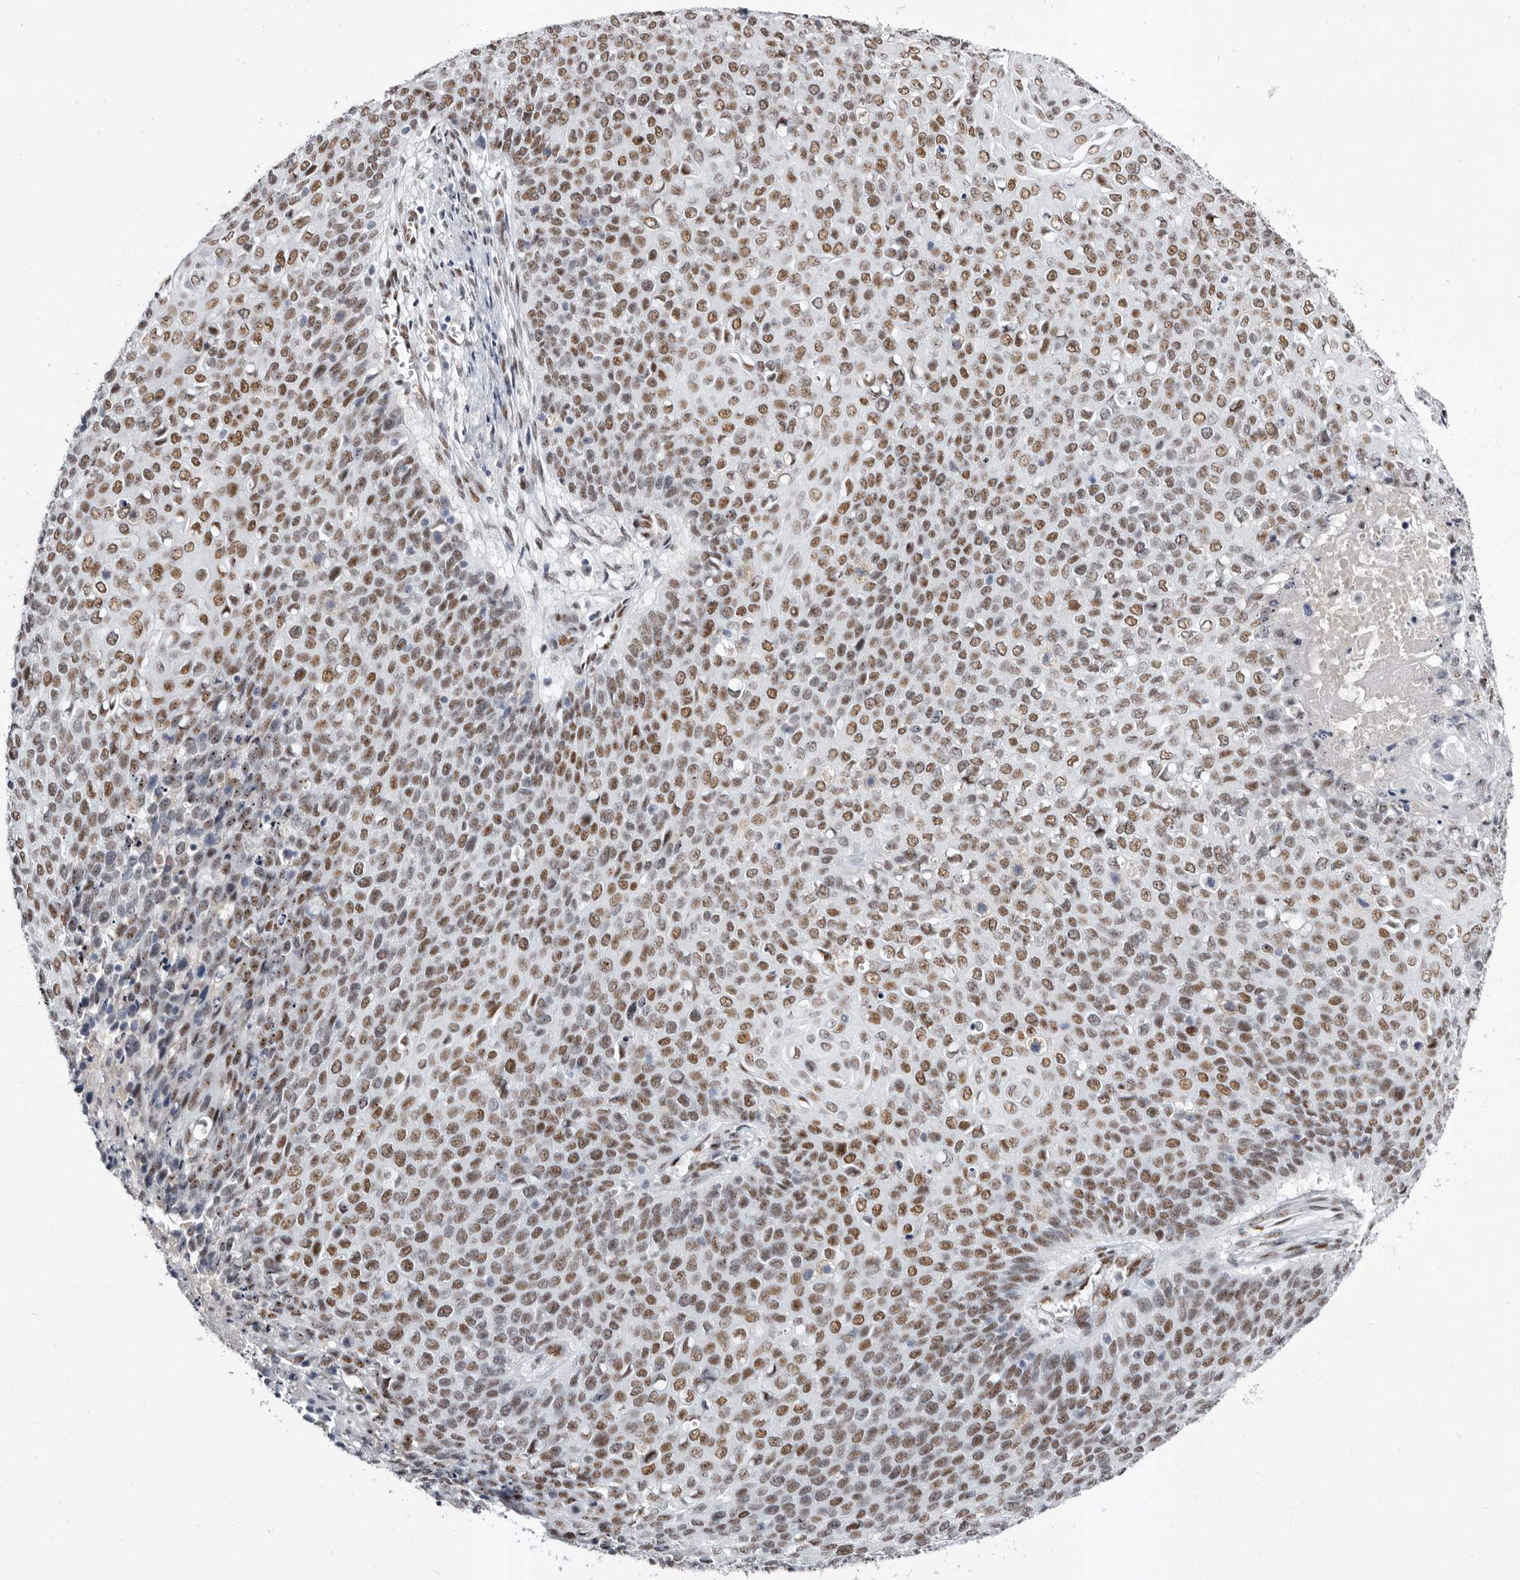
{"staining": {"intensity": "moderate", "quantity": ">75%", "location": "nuclear"}, "tissue": "cervical cancer", "cell_type": "Tumor cells", "image_type": "cancer", "snomed": [{"axis": "morphology", "description": "Squamous cell carcinoma, NOS"}, {"axis": "topography", "description": "Cervix"}], "caption": "An image of human cervical cancer stained for a protein shows moderate nuclear brown staining in tumor cells. The protein is stained brown, and the nuclei are stained in blue (DAB IHC with brightfield microscopy, high magnification).", "gene": "ZNF326", "patient": {"sex": "female", "age": 39}}